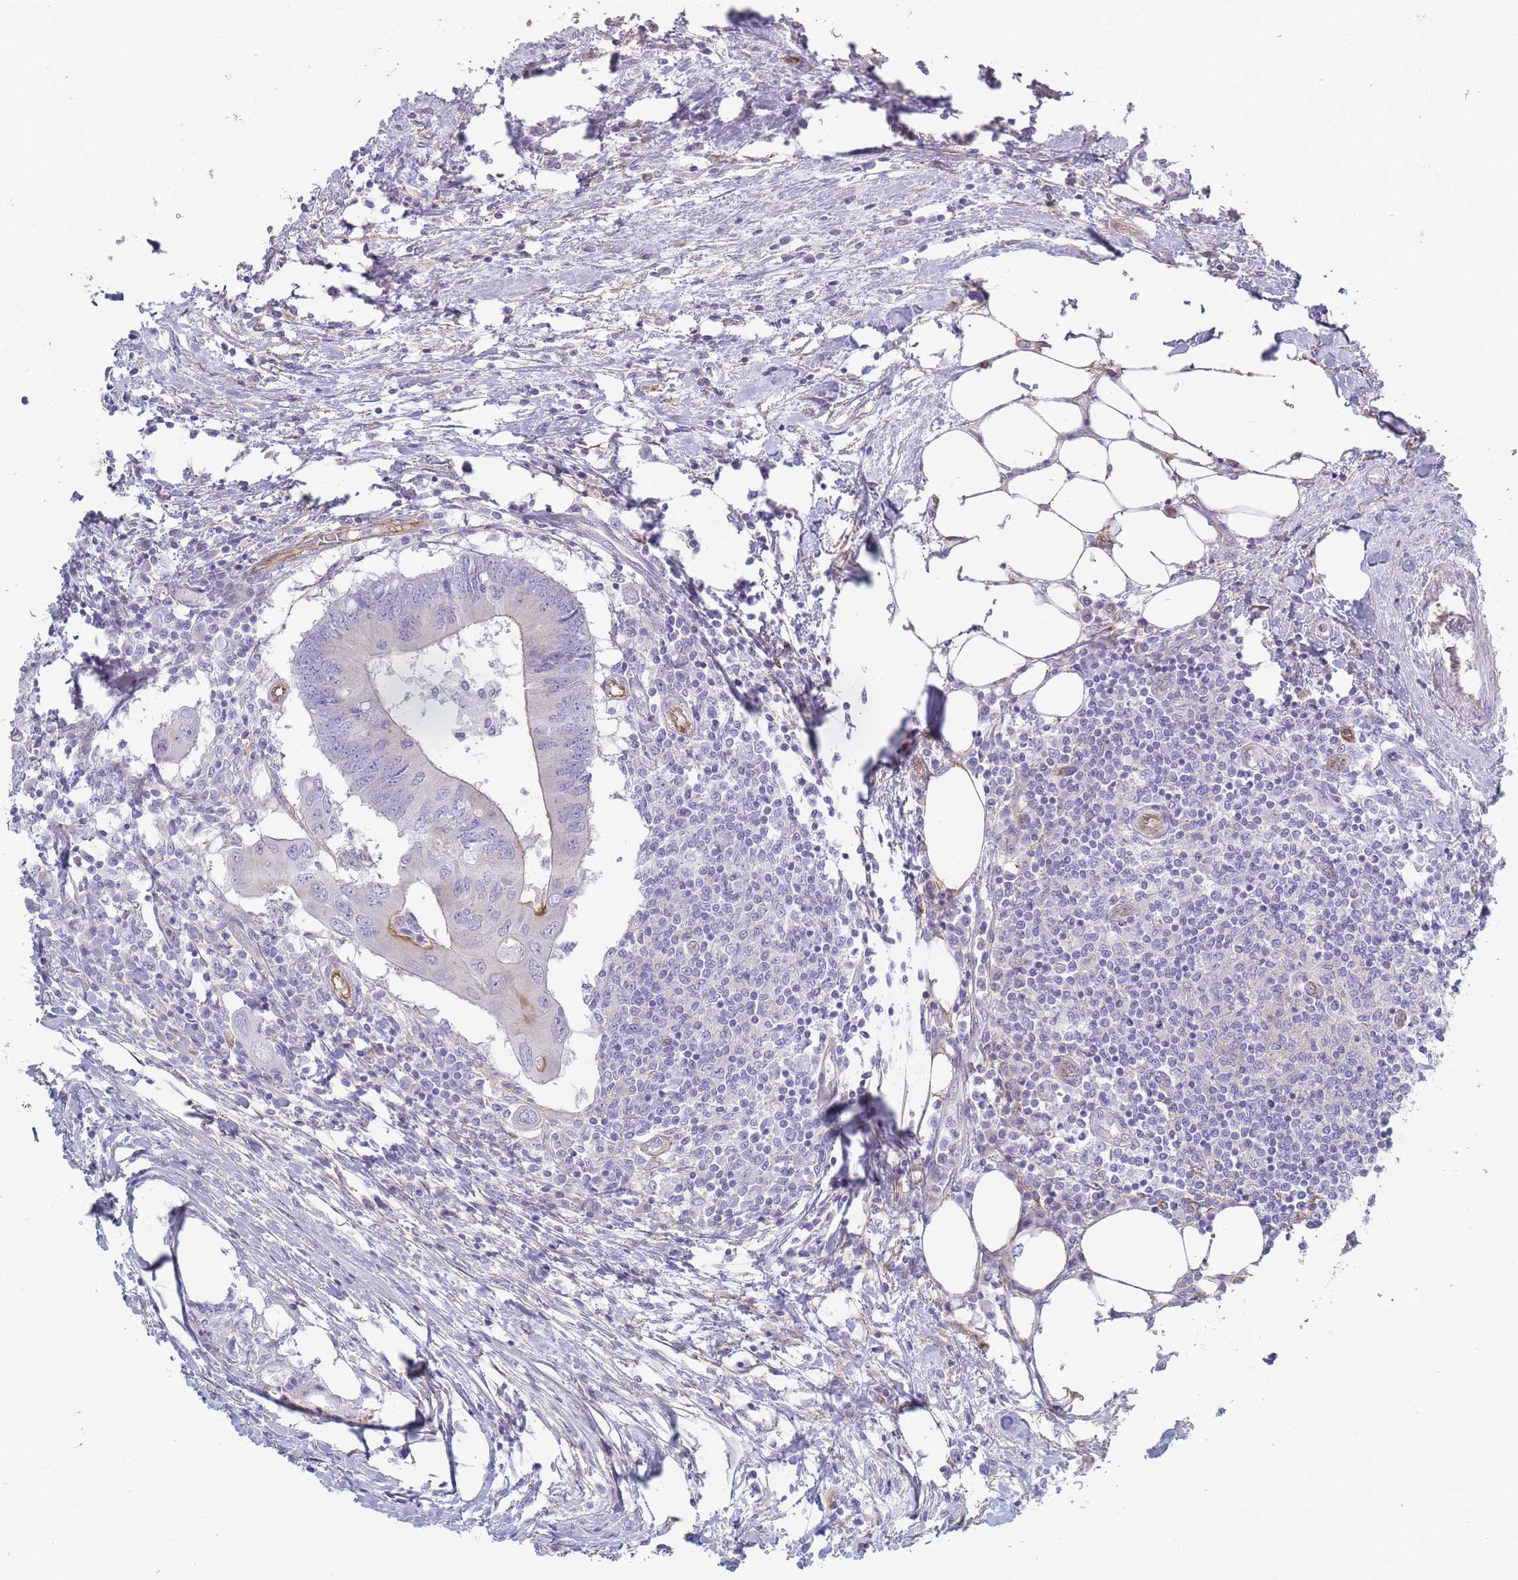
{"staining": {"intensity": "negative", "quantity": "none", "location": "none"}, "tissue": "colorectal cancer", "cell_type": "Tumor cells", "image_type": "cancer", "snomed": [{"axis": "morphology", "description": "Adenocarcinoma, NOS"}, {"axis": "topography", "description": "Colon"}], "caption": "The histopathology image demonstrates no staining of tumor cells in colorectal cancer.", "gene": "PLPP1", "patient": {"sex": "male", "age": 71}}